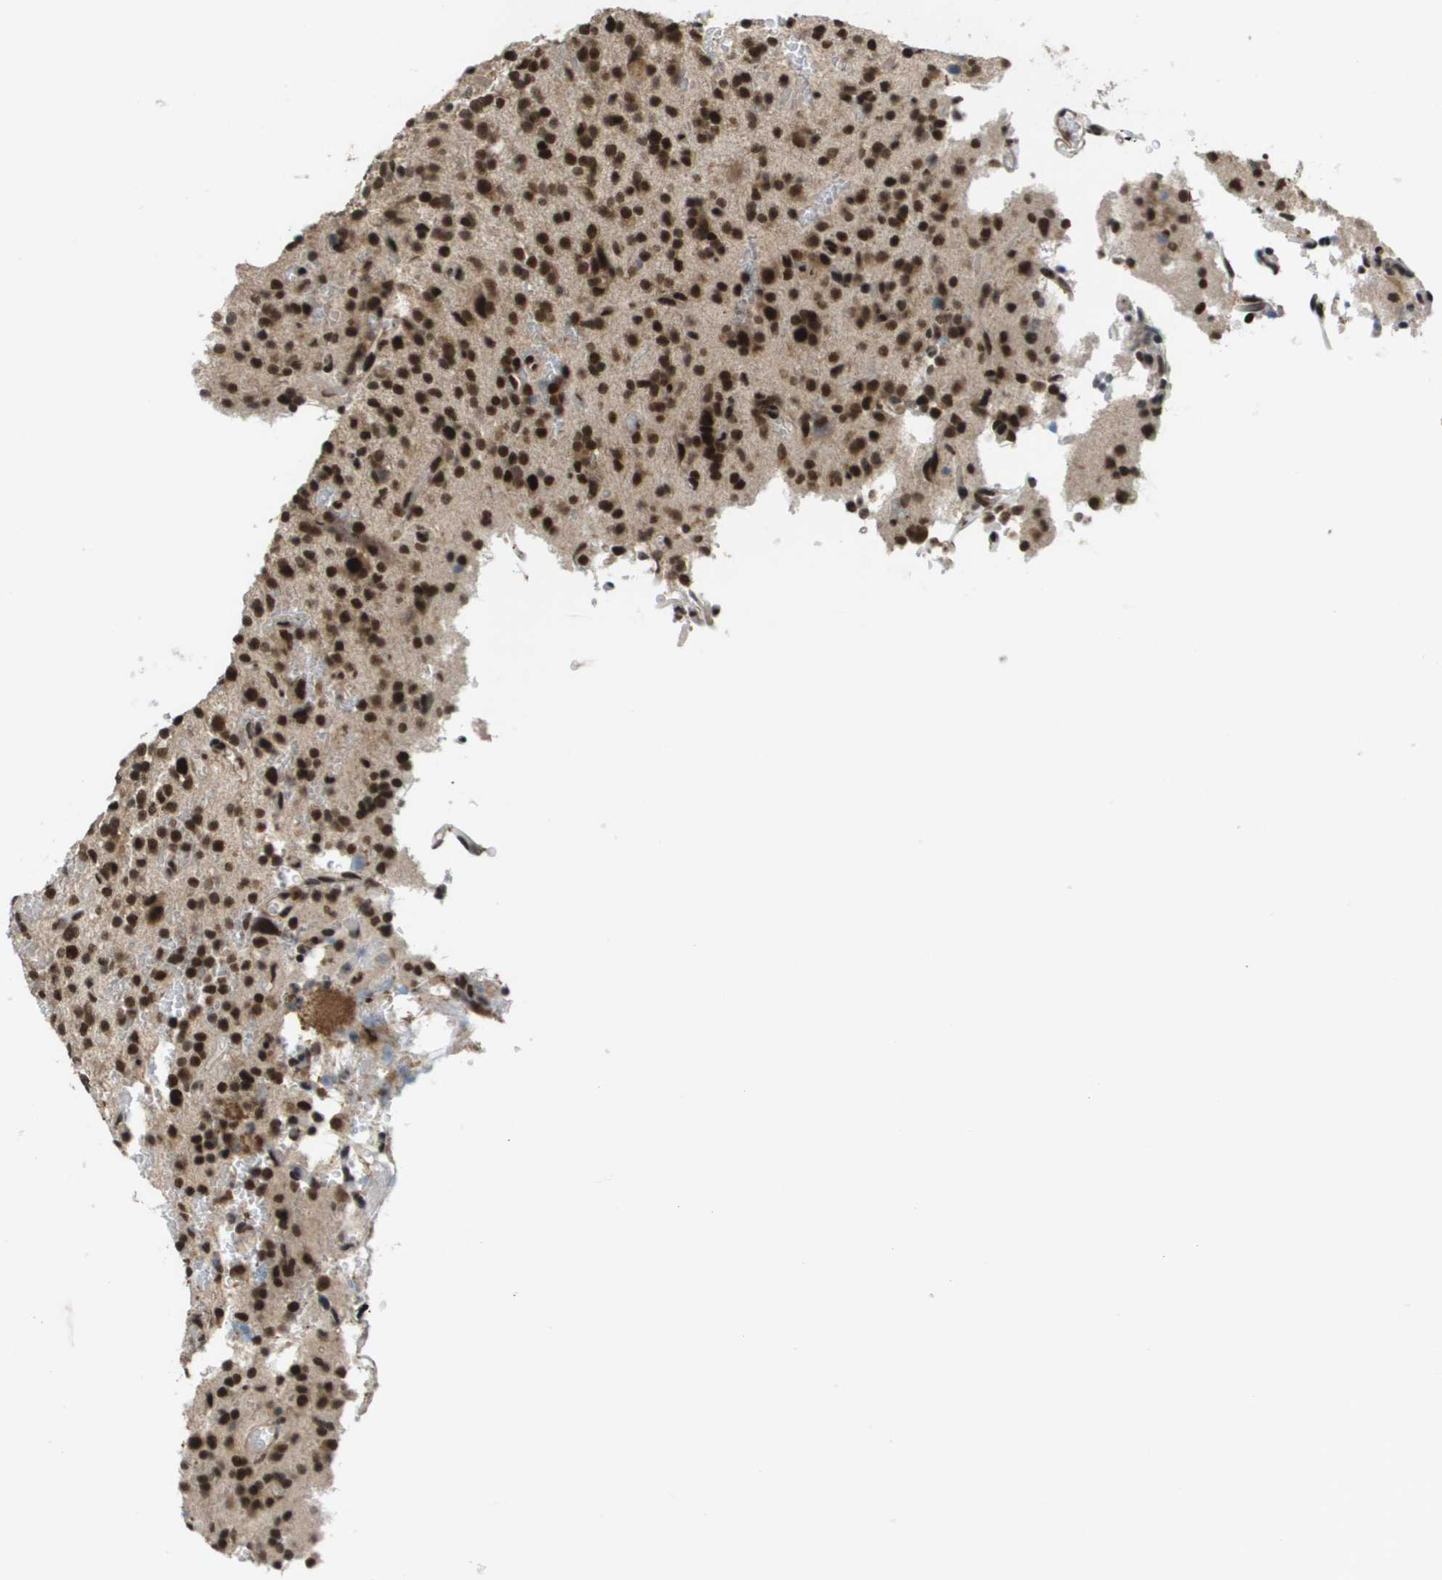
{"staining": {"intensity": "strong", "quantity": ">75%", "location": "nuclear"}, "tissue": "glioma", "cell_type": "Tumor cells", "image_type": "cancer", "snomed": [{"axis": "morphology", "description": "Glioma, malignant, High grade"}, {"axis": "topography", "description": "Brain"}], "caption": "The immunohistochemical stain highlights strong nuclear staining in tumor cells of glioma tissue. The staining is performed using DAB (3,3'-diaminobenzidine) brown chromogen to label protein expression. The nuclei are counter-stained blue using hematoxylin.", "gene": "PRCC", "patient": {"sex": "male", "age": 47}}